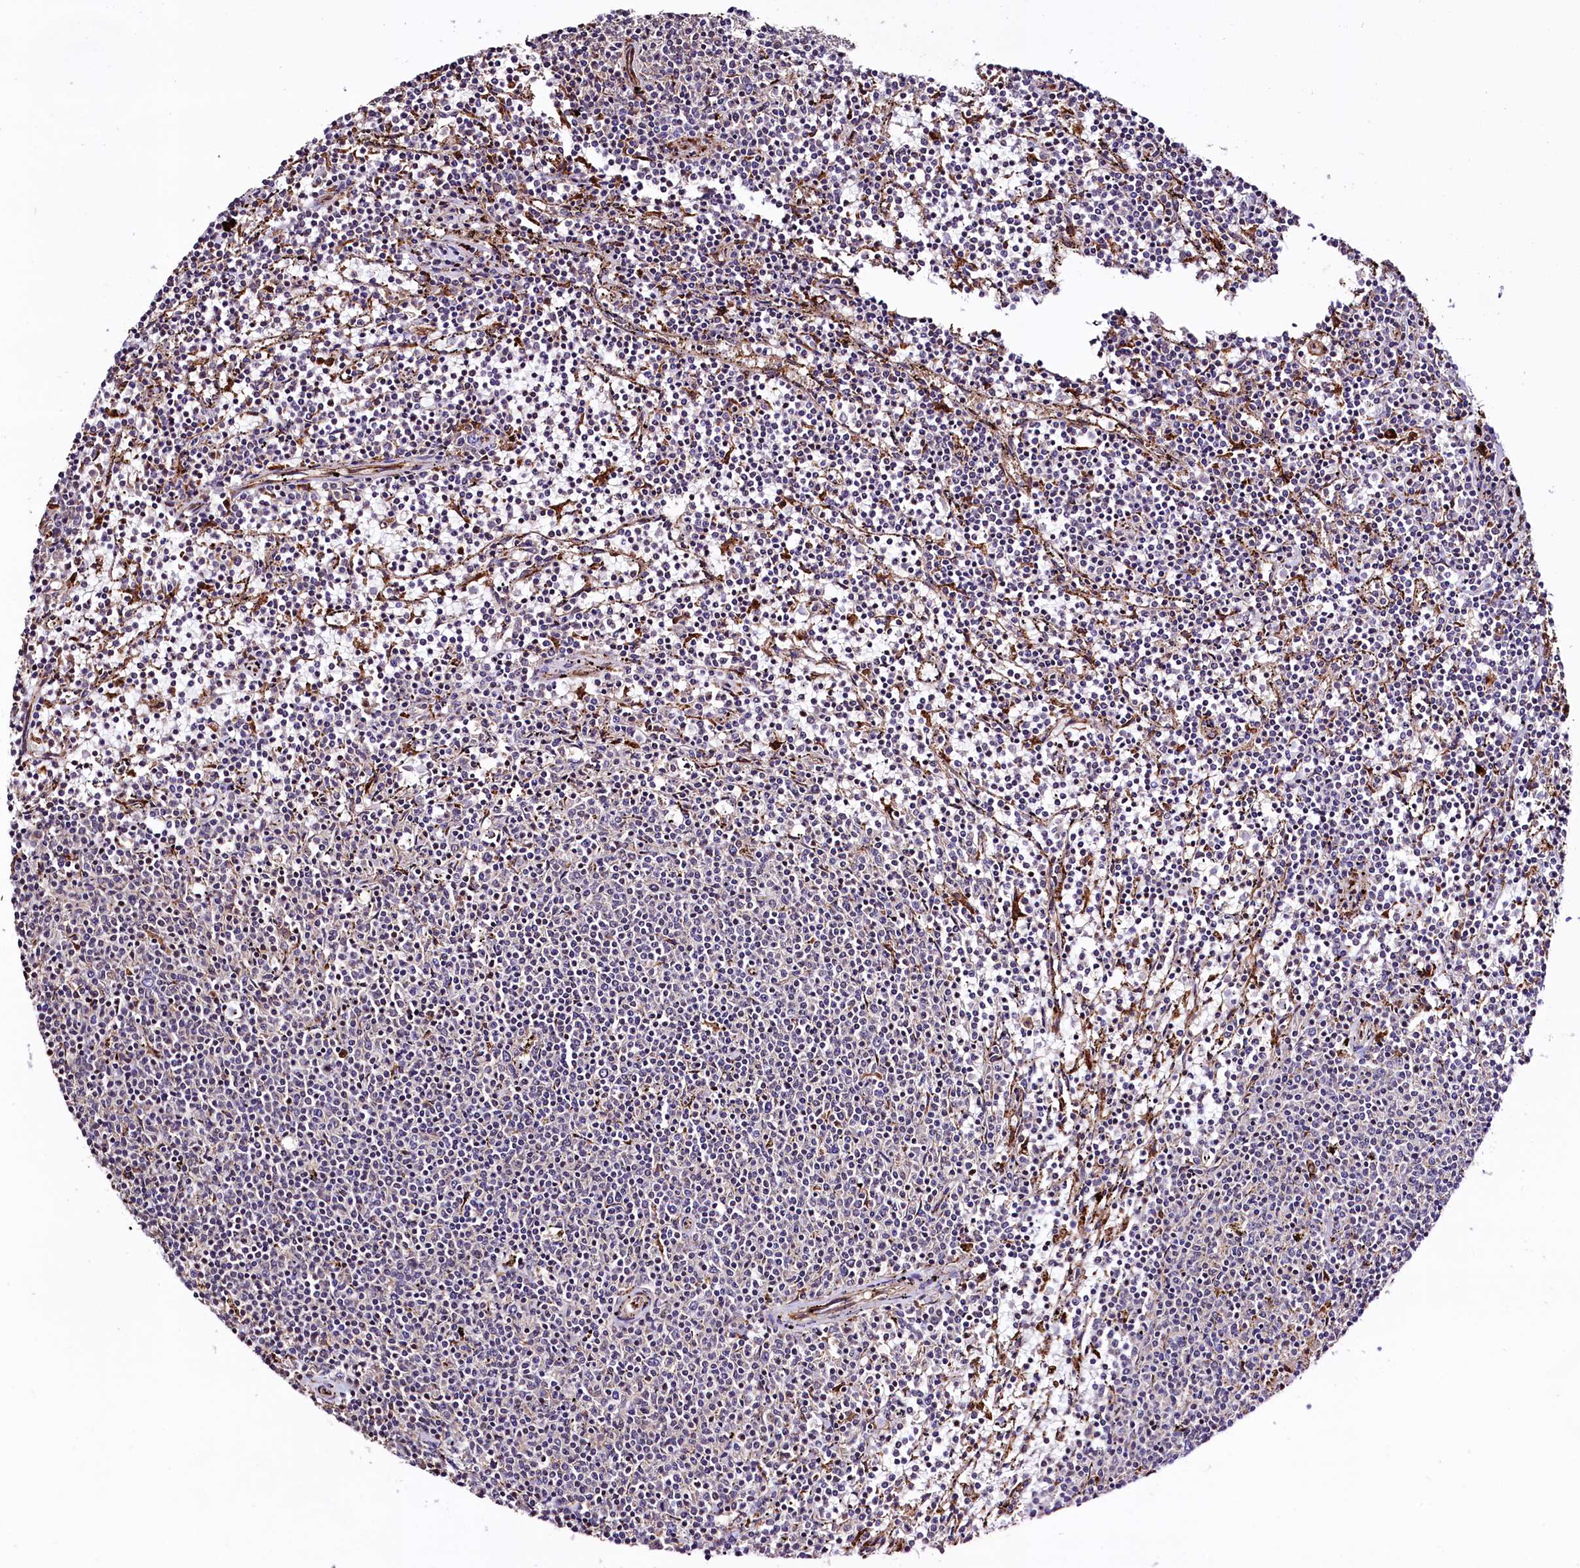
{"staining": {"intensity": "negative", "quantity": "none", "location": "none"}, "tissue": "lymphoma", "cell_type": "Tumor cells", "image_type": "cancer", "snomed": [{"axis": "morphology", "description": "Malignant lymphoma, non-Hodgkin's type, Low grade"}, {"axis": "topography", "description": "Spleen"}], "caption": "An image of human lymphoma is negative for staining in tumor cells.", "gene": "C5orf15", "patient": {"sex": "female", "age": 50}}